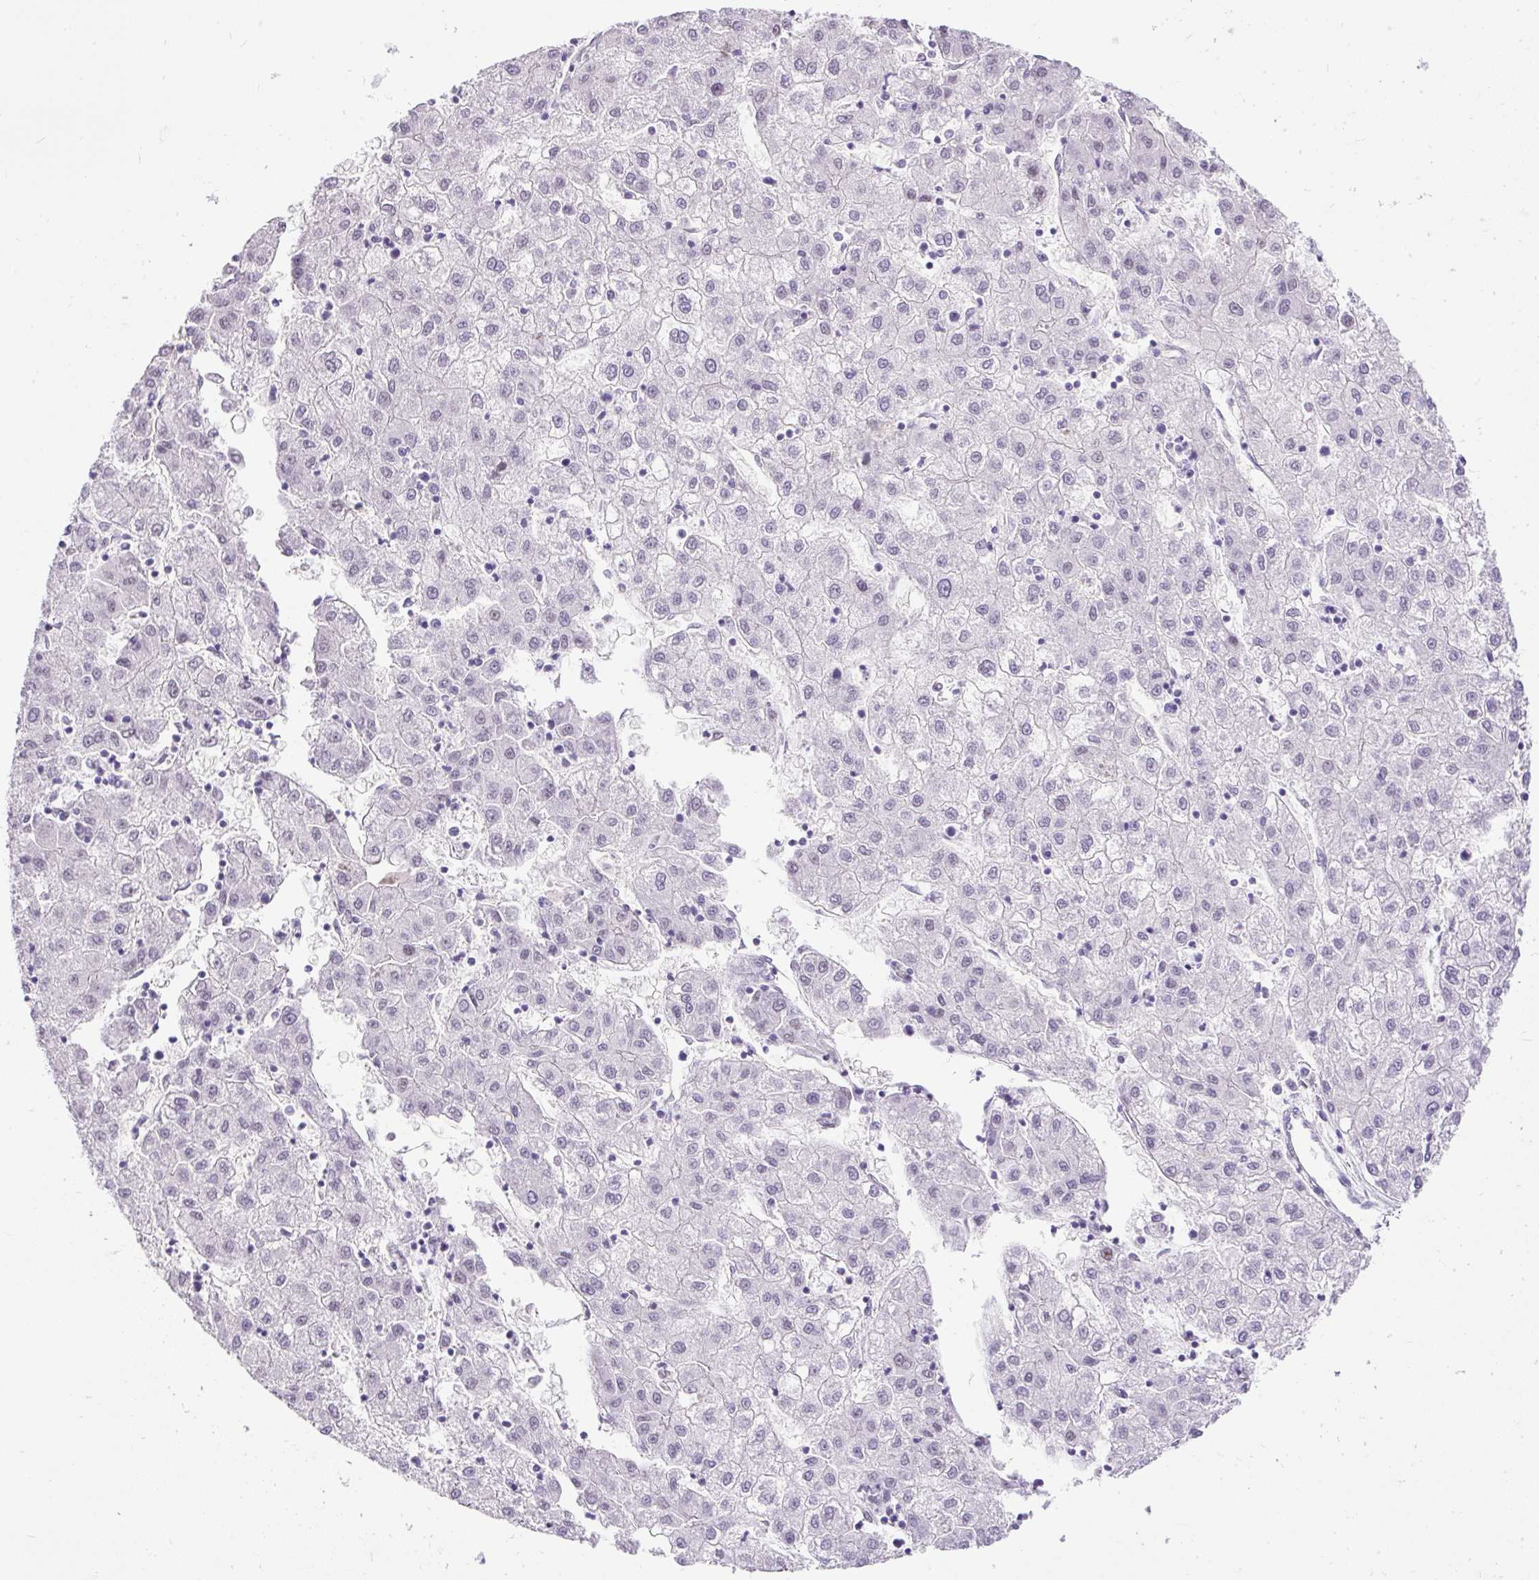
{"staining": {"intensity": "negative", "quantity": "none", "location": "none"}, "tissue": "liver cancer", "cell_type": "Tumor cells", "image_type": "cancer", "snomed": [{"axis": "morphology", "description": "Carcinoma, Hepatocellular, NOS"}, {"axis": "topography", "description": "Liver"}], "caption": "The immunohistochemistry (IHC) histopathology image has no significant expression in tumor cells of hepatocellular carcinoma (liver) tissue.", "gene": "WNT10B", "patient": {"sex": "male", "age": 72}}